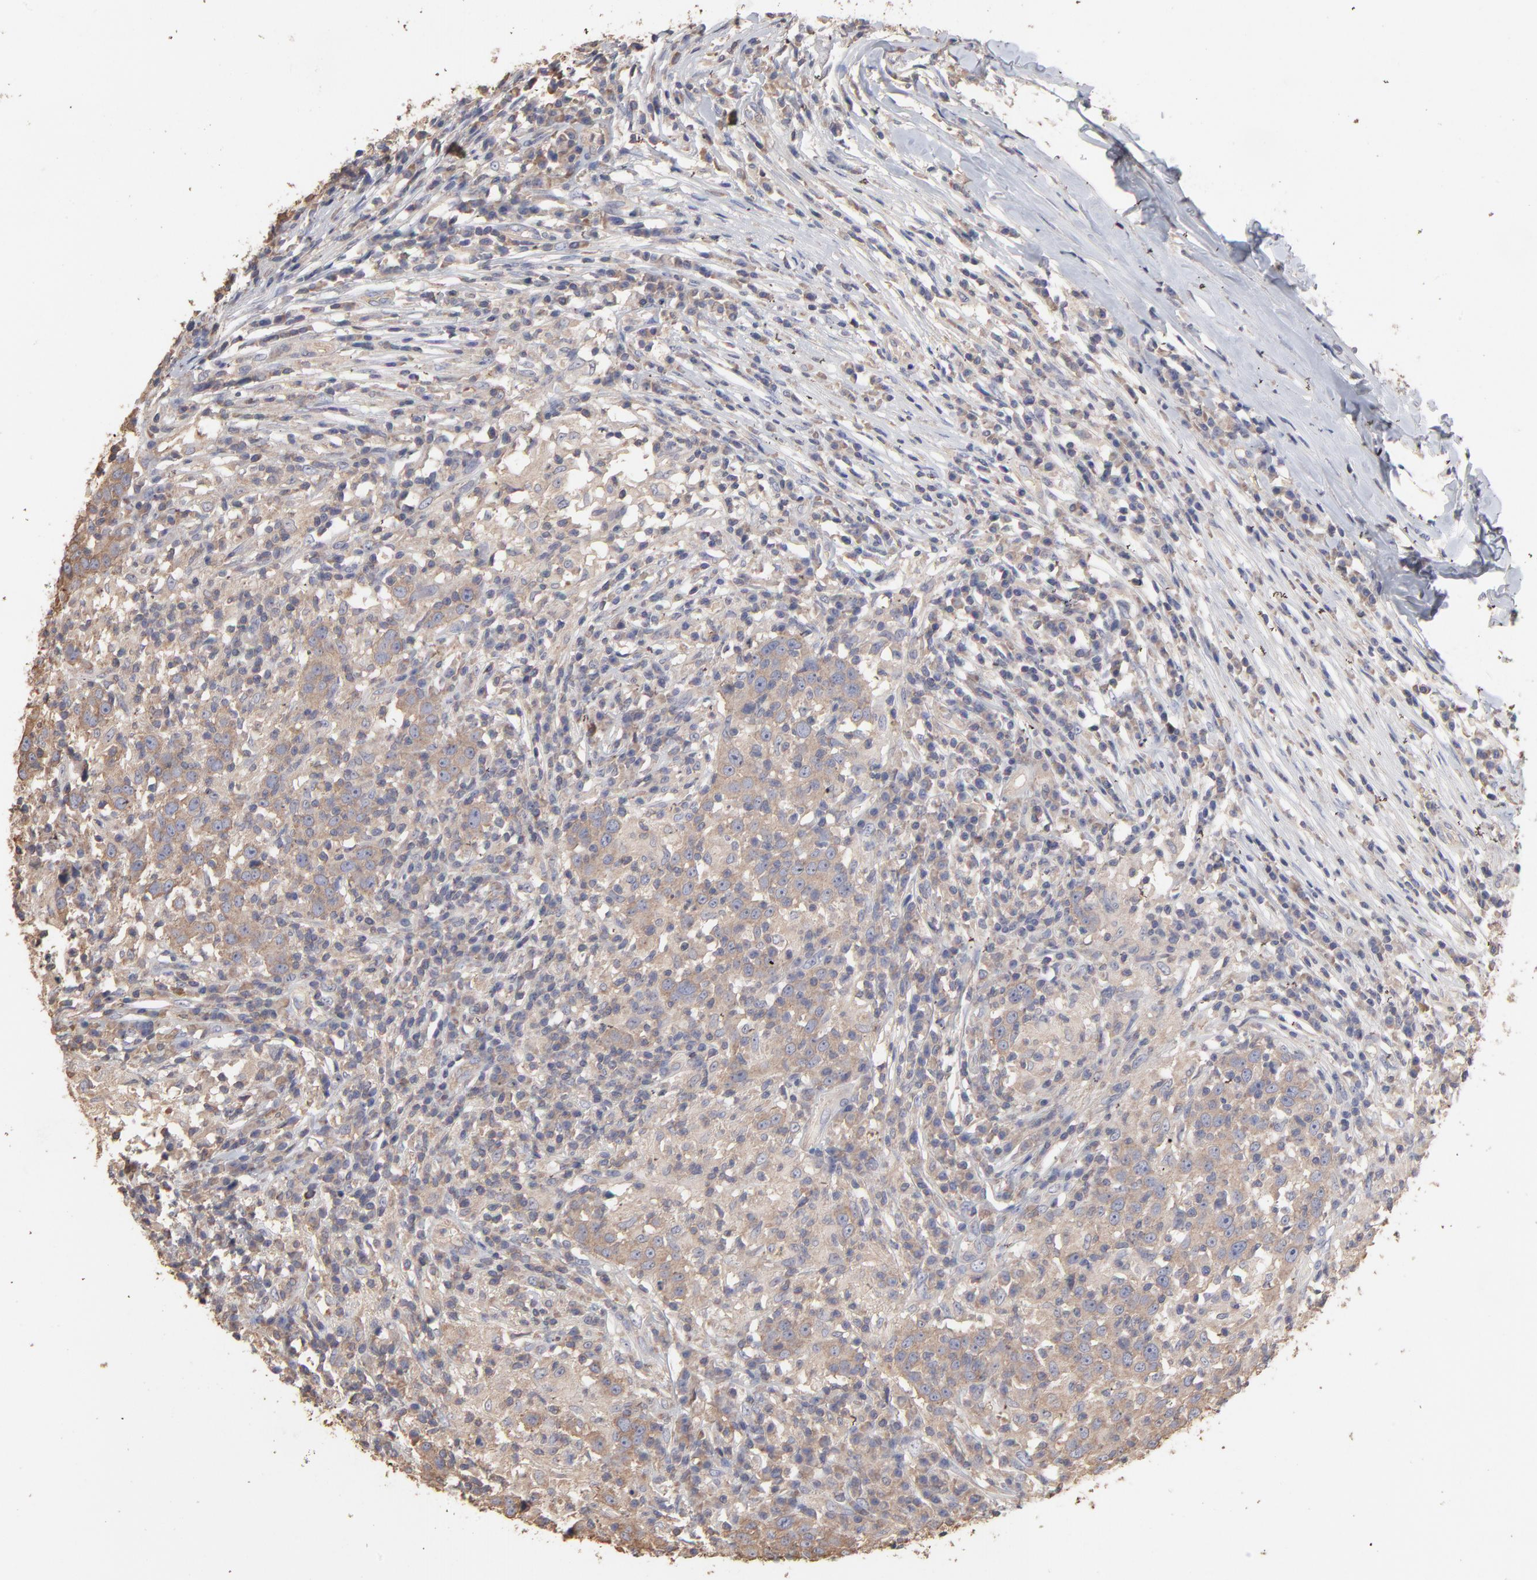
{"staining": {"intensity": "moderate", "quantity": ">75%", "location": "cytoplasmic/membranous"}, "tissue": "head and neck cancer", "cell_type": "Tumor cells", "image_type": "cancer", "snomed": [{"axis": "morphology", "description": "Adenocarcinoma, NOS"}, {"axis": "topography", "description": "Salivary gland"}, {"axis": "topography", "description": "Head-Neck"}], "caption": "Head and neck cancer stained with a brown dye shows moderate cytoplasmic/membranous positive staining in approximately >75% of tumor cells.", "gene": "TANGO2", "patient": {"sex": "female", "age": 65}}